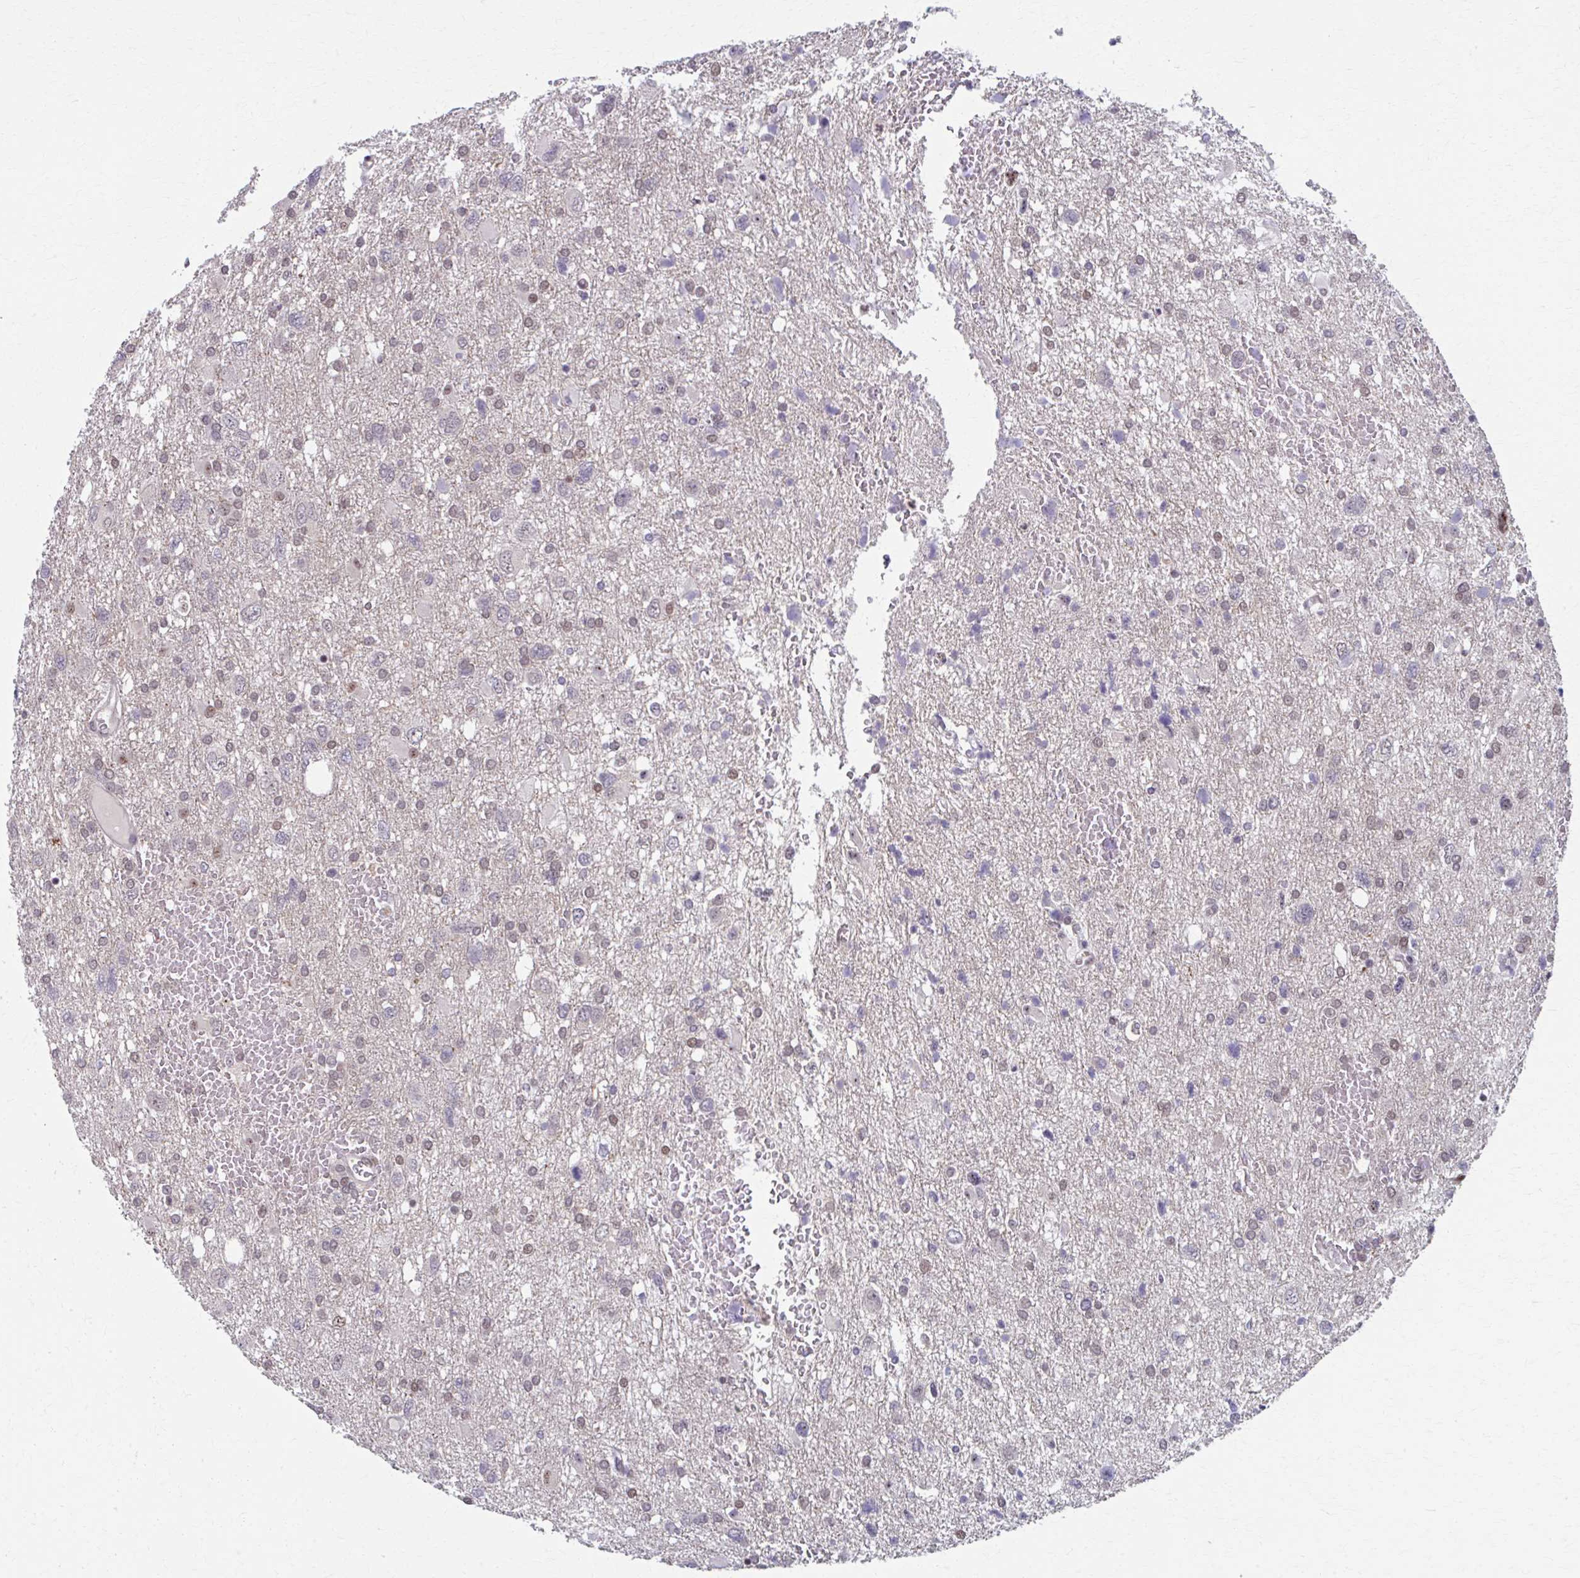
{"staining": {"intensity": "weak", "quantity": "25%-75%", "location": "nuclear"}, "tissue": "glioma", "cell_type": "Tumor cells", "image_type": "cancer", "snomed": [{"axis": "morphology", "description": "Glioma, malignant, High grade"}, {"axis": "topography", "description": "Brain"}], "caption": "The micrograph demonstrates immunohistochemical staining of glioma. There is weak nuclear positivity is identified in about 25%-75% of tumor cells. (IHC, brightfield microscopy, high magnification).", "gene": "SETBP1", "patient": {"sex": "male", "age": 61}}